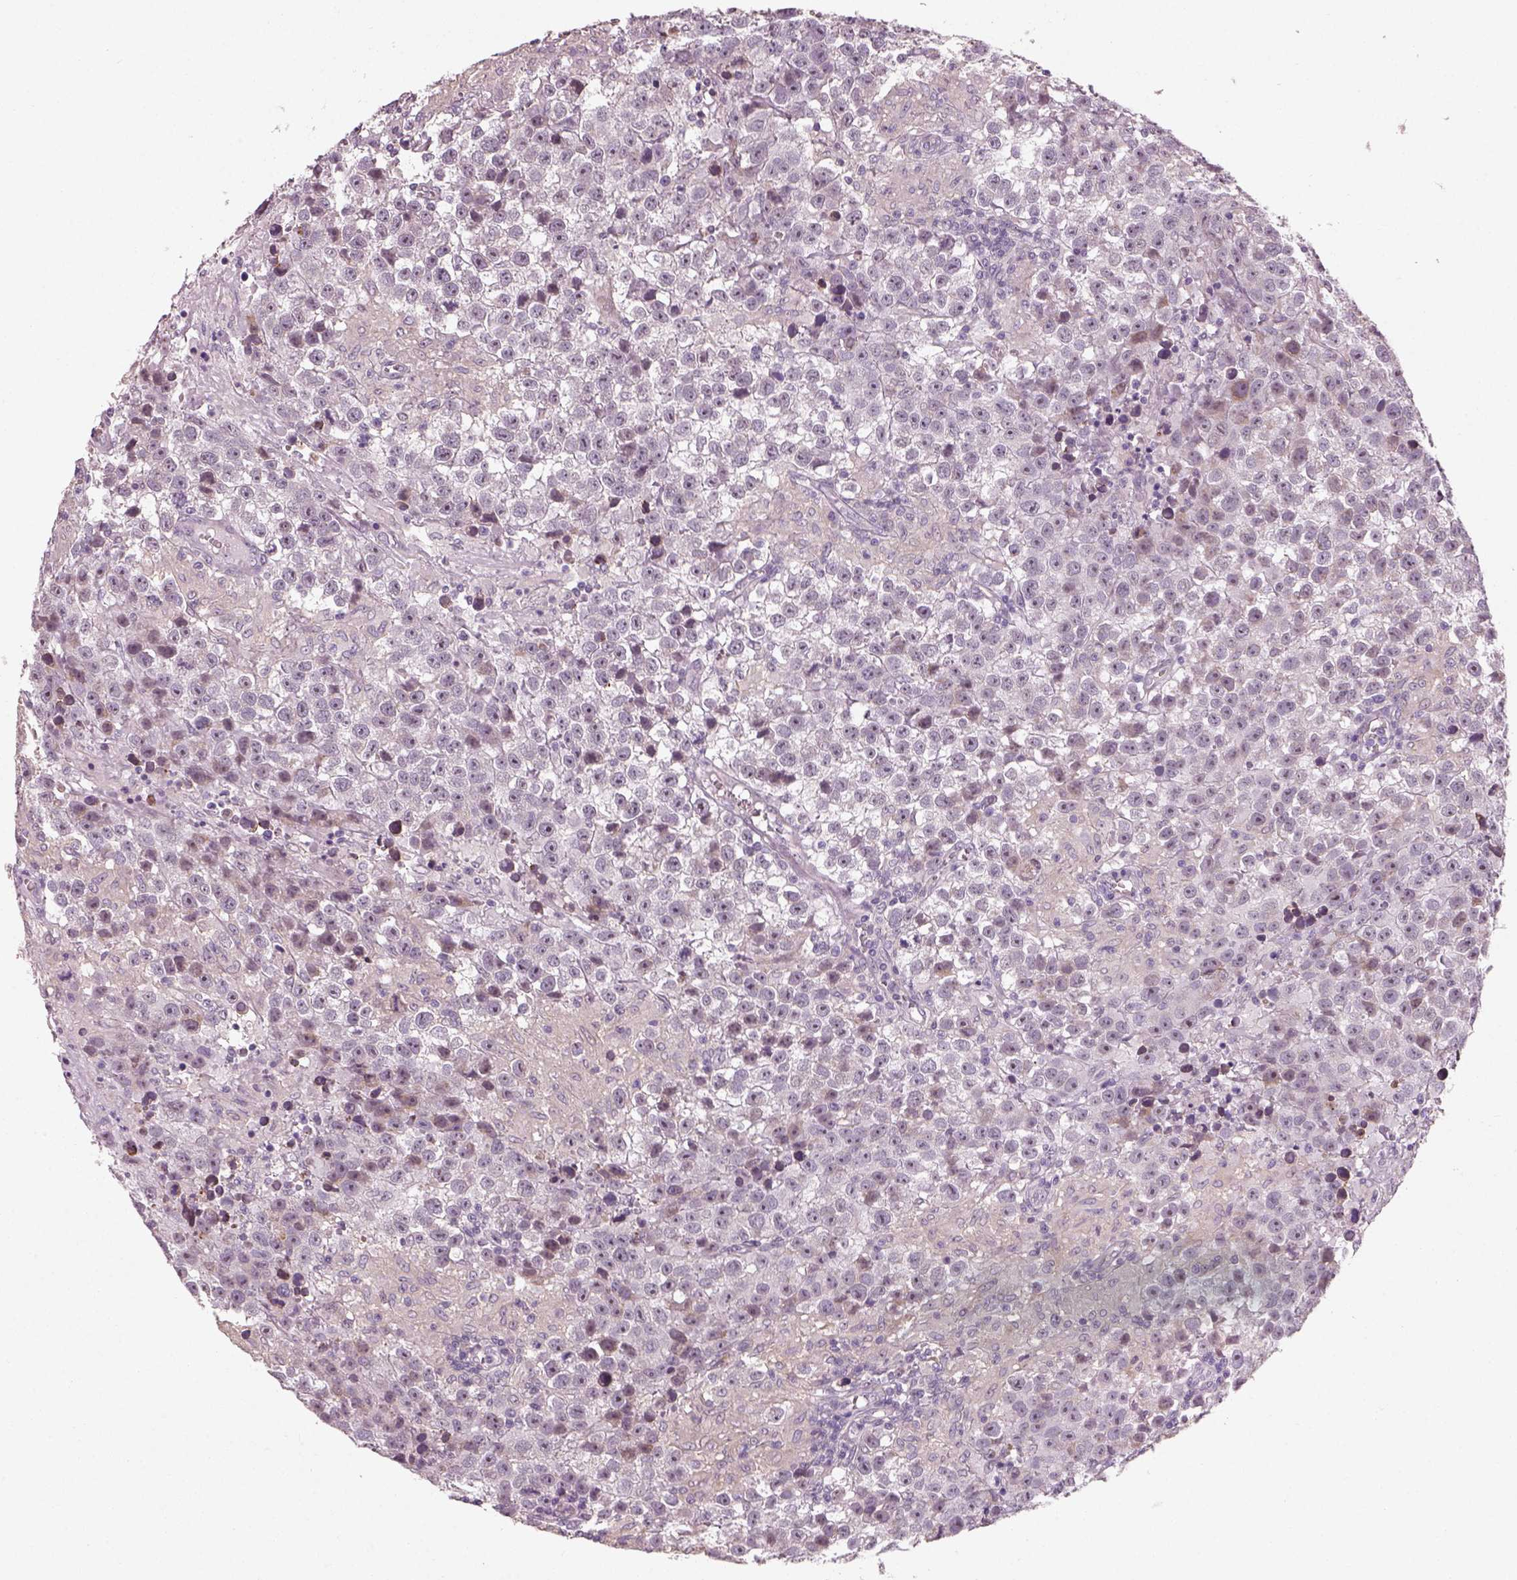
{"staining": {"intensity": "moderate", "quantity": "<25%", "location": "cytoplasmic/membranous"}, "tissue": "testis cancer", "cell_type": "Tumor cells", "image_type": "cancer", "snomed": [{"axis": "morphology", "description": "Seminoma, NOS"}, {"axis": "topography", "description": "Testis"}], "caption": "Immunohistochemistry histopathology image of human seminoma (testis) stained for a protein (brown), which shows low levels of moderate cytoplasmic/membranous positivity in approximately <25% of tumor cells.", "gene": "CDS1", "patient": {"sex": "male", "age": 43}}